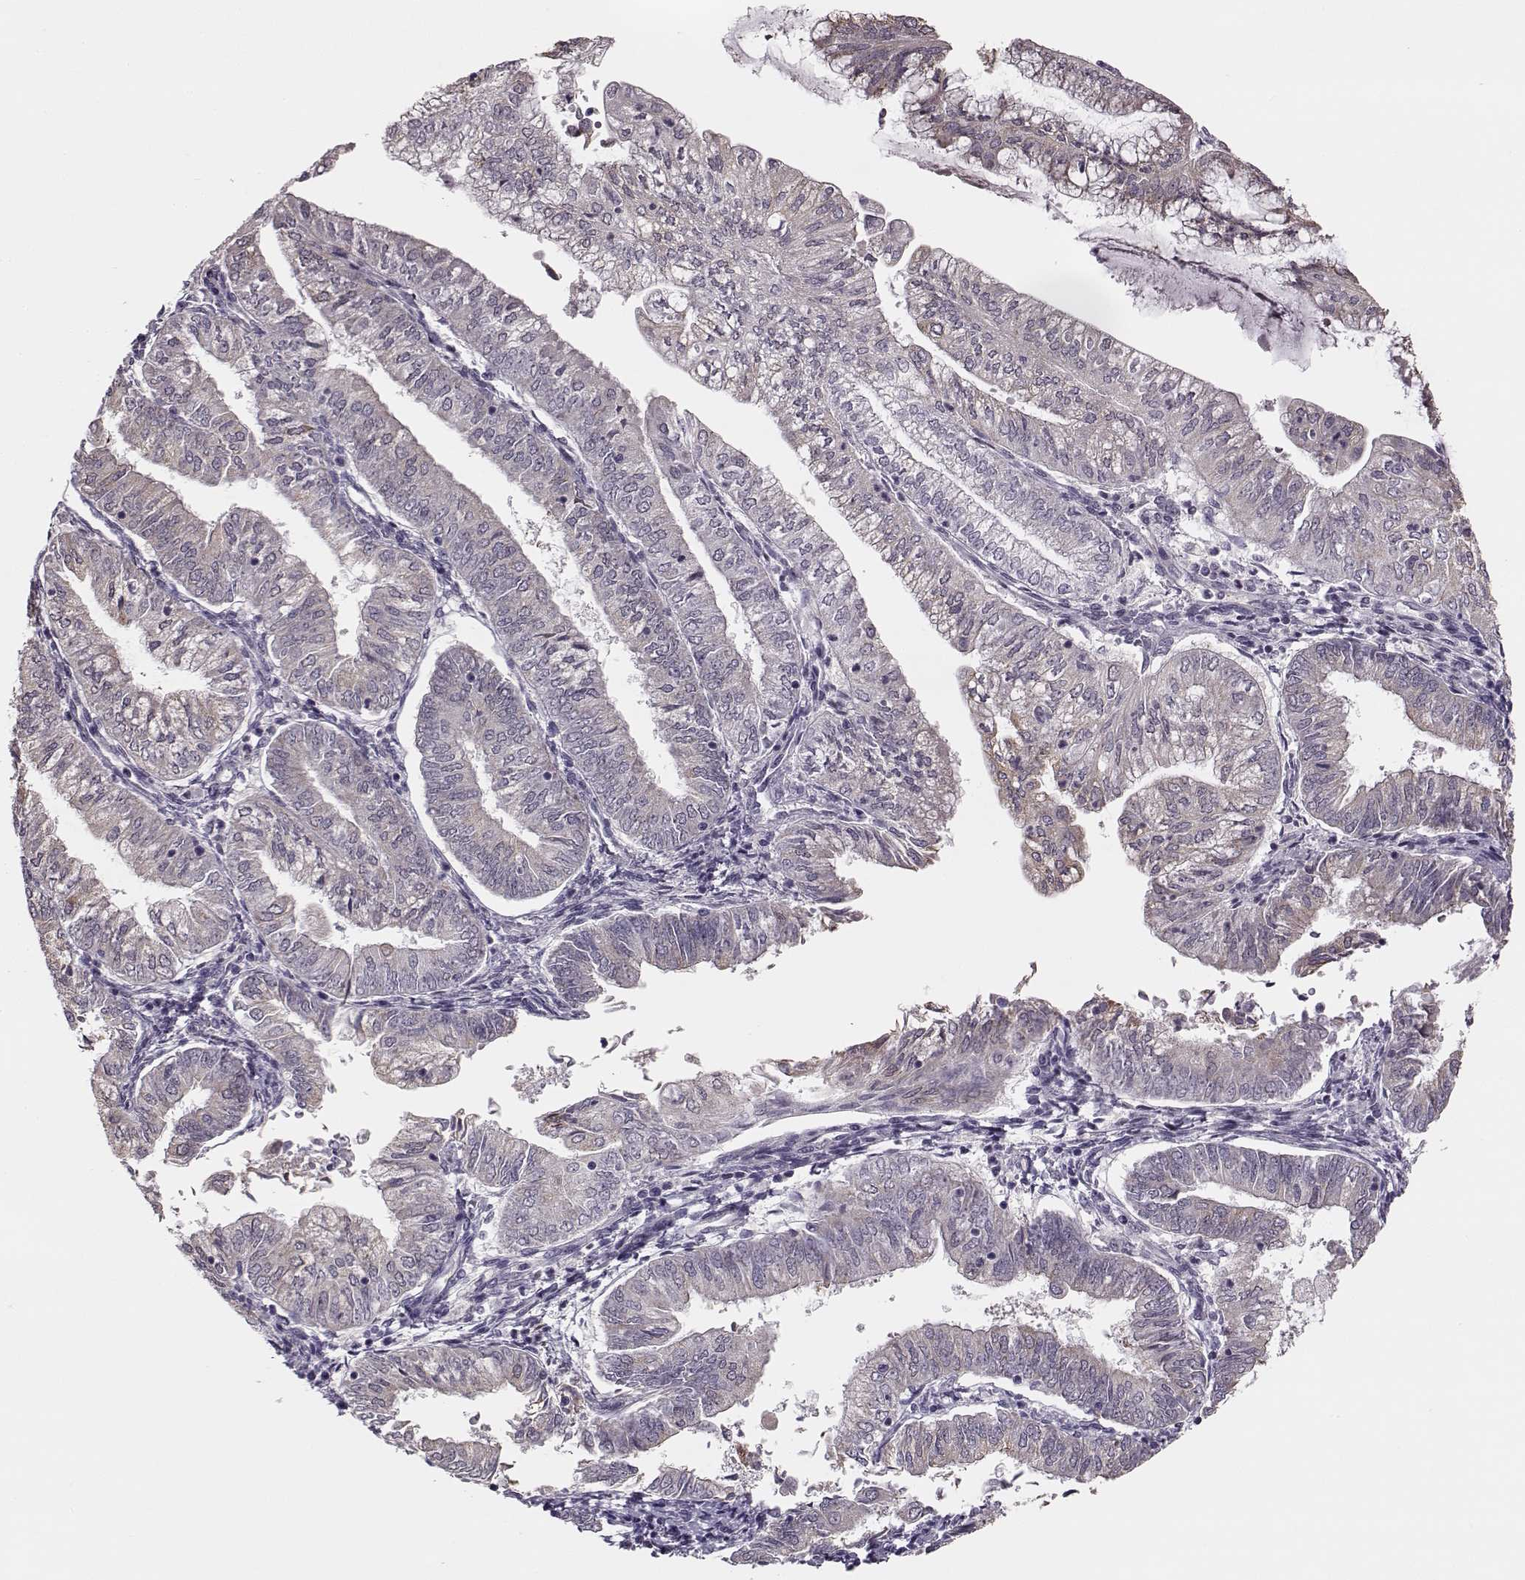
{"staining": {"intensity": "weak", "quantity": "<25%", "location": "cytoplasmic/membranous"}, "tissue": "endometrial cancer", "cell_type": "Tumor cells", "image_type": "cancer", "snomed": [{"axis": "morphology", "description": "Adenocarcinoma, NOS"}, {"axis": "topography", "description": "Endometrium"}], "caption": "Immunohistochemical staining of endometrial cancer shows no significant staining in tumor cells. (DAB (3,3'-diaminobenzidine) immunohistochemistry (IHC) with hematoxylin counter stain).", "gene": "MAP6D1", "patient": {"sex": "female", "age": 55}}